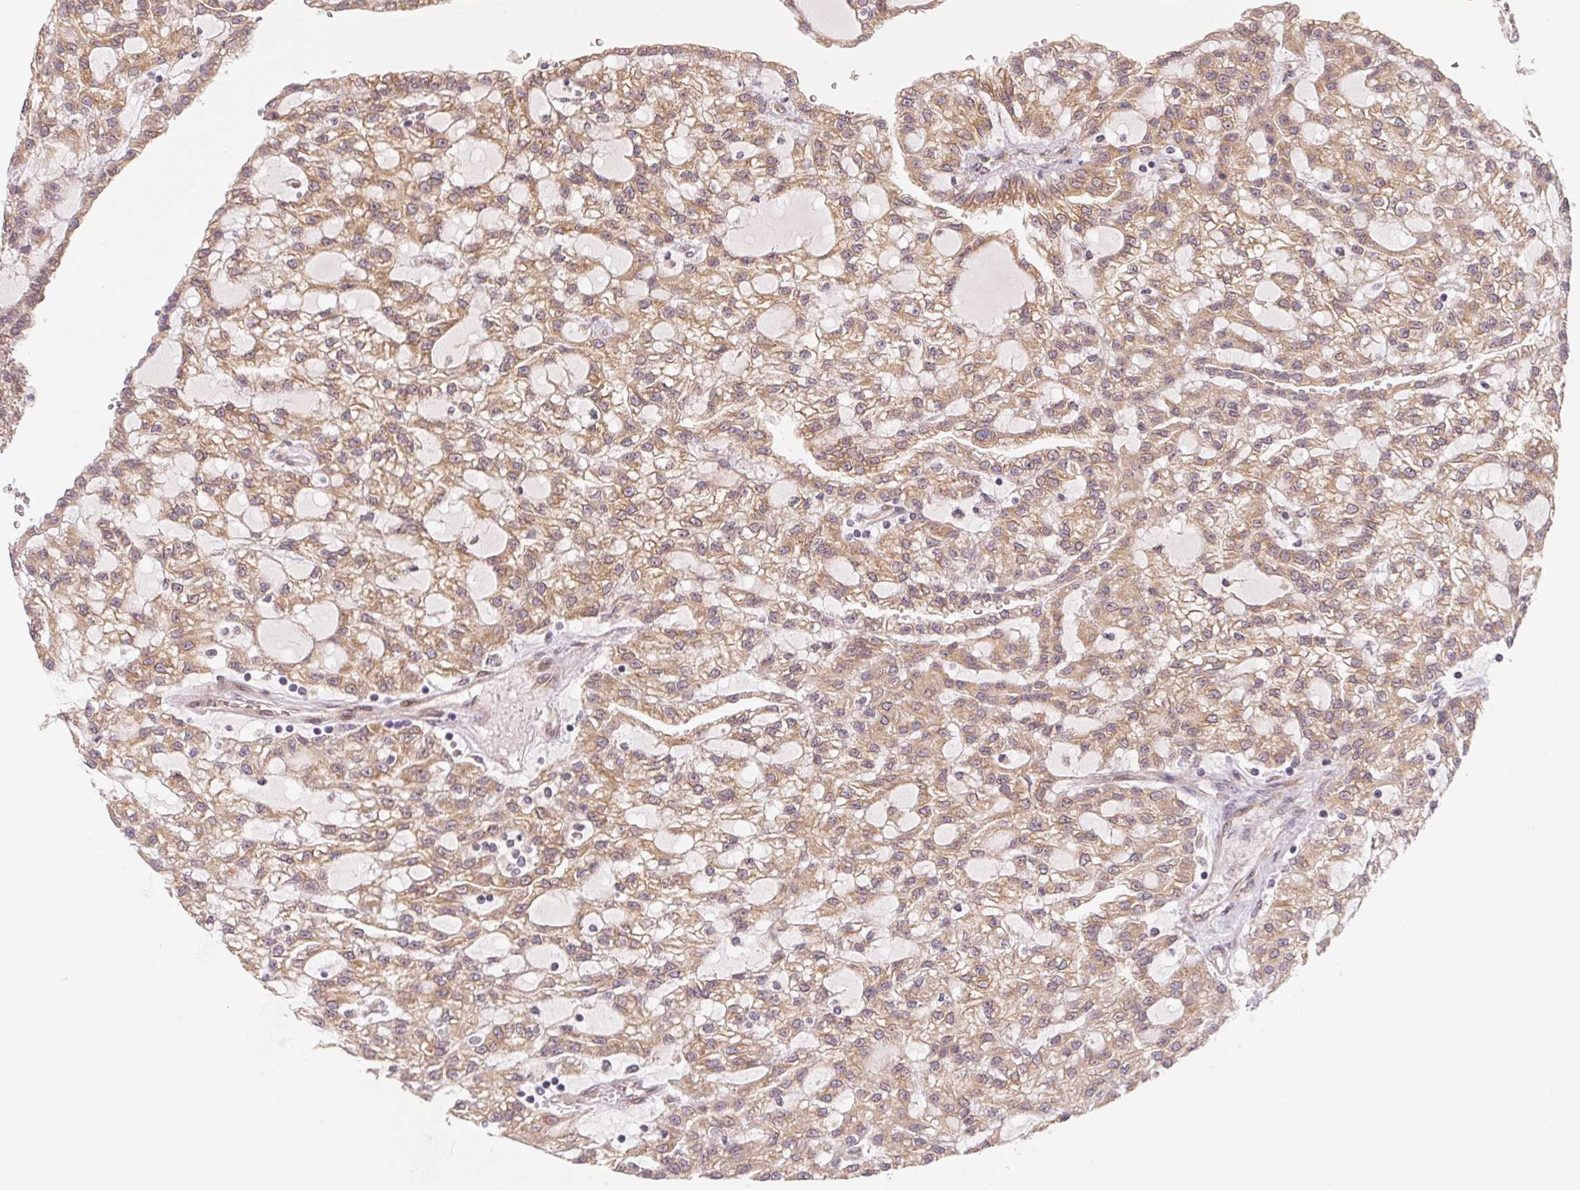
{"staining": {"intensity": "moderate", "quantity": ">75%", "location": "cytoplasmic/membranous"}, "tissue": "renal cancer", "cell_type": "Tumor cells", "image_type": "cancer", "snomed": [{"axis": "morphology", "description": "Adenocarcinoma, NOS"}, {"axis": "topography", "description": "Kidney"}], "caption": "Renal cancer (adenocarcinoma) was stained to show a protein in brown. There is medium levels of moderate cytoplasmic/membranous staining in approximately >75% of tumor cells.", "gene": "EI24", "patient": {"sex": "male", "age": 63}}